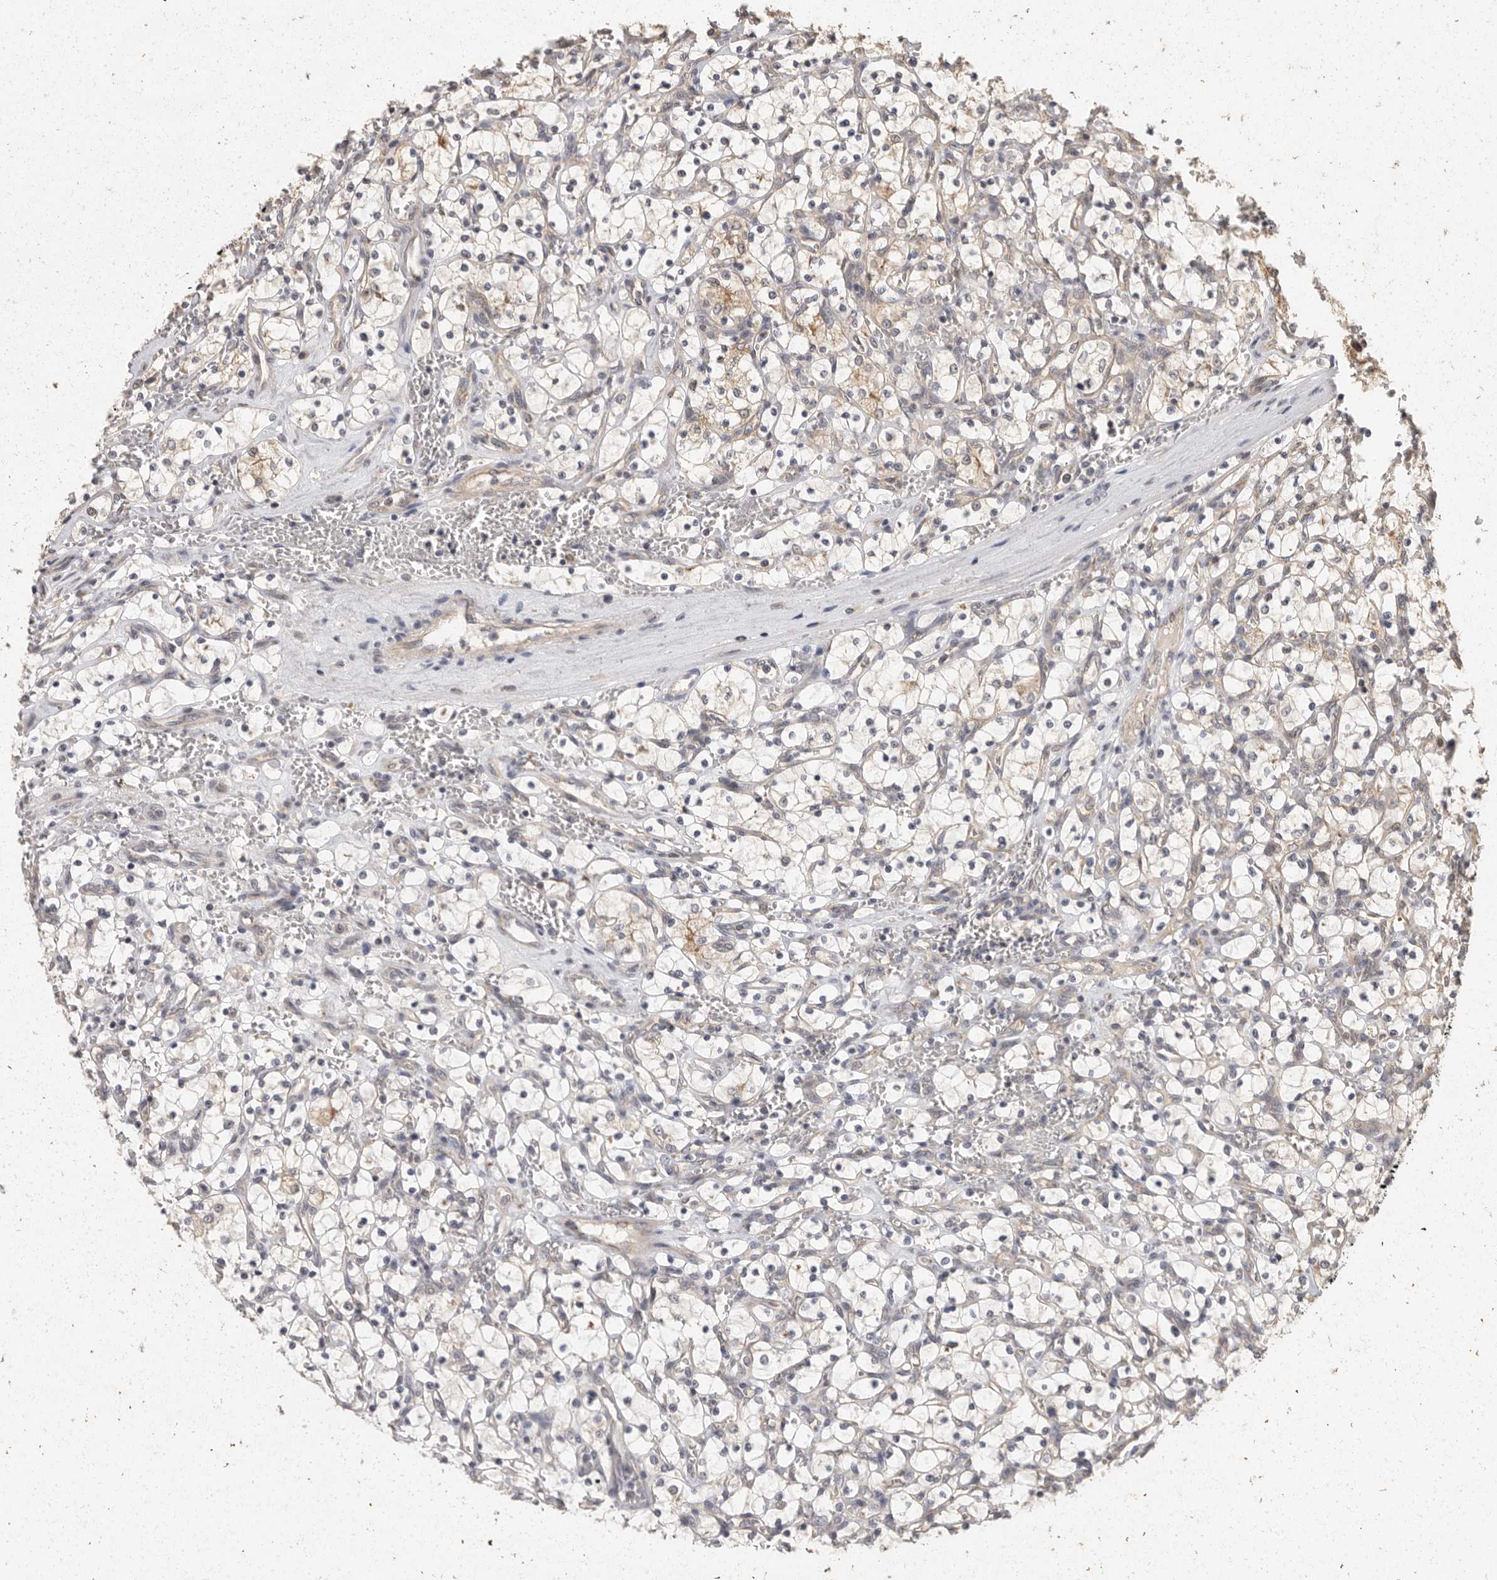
{"staining": {"intensity": "moderate", "quantity": "<25%", "location": "cytoplasmic/membranous"}, "tissue": "renal cancer", "cell_type": "Tumor cells", "image_type": "cancer", "snomed": [{"axis": "morphology", "description": "Adenocarcinoma, NOS"}, {"axis": "topography", "description": "Kidney"}], "caption": "Adenocarcinoma (renal) stained for a protein (brown) exhibits moderate cytoplasmic/membranous positive staining in about <25% of tumor cells.", "gene": "BAIAP2", "patient": {"sex": "female", "age": 69}}